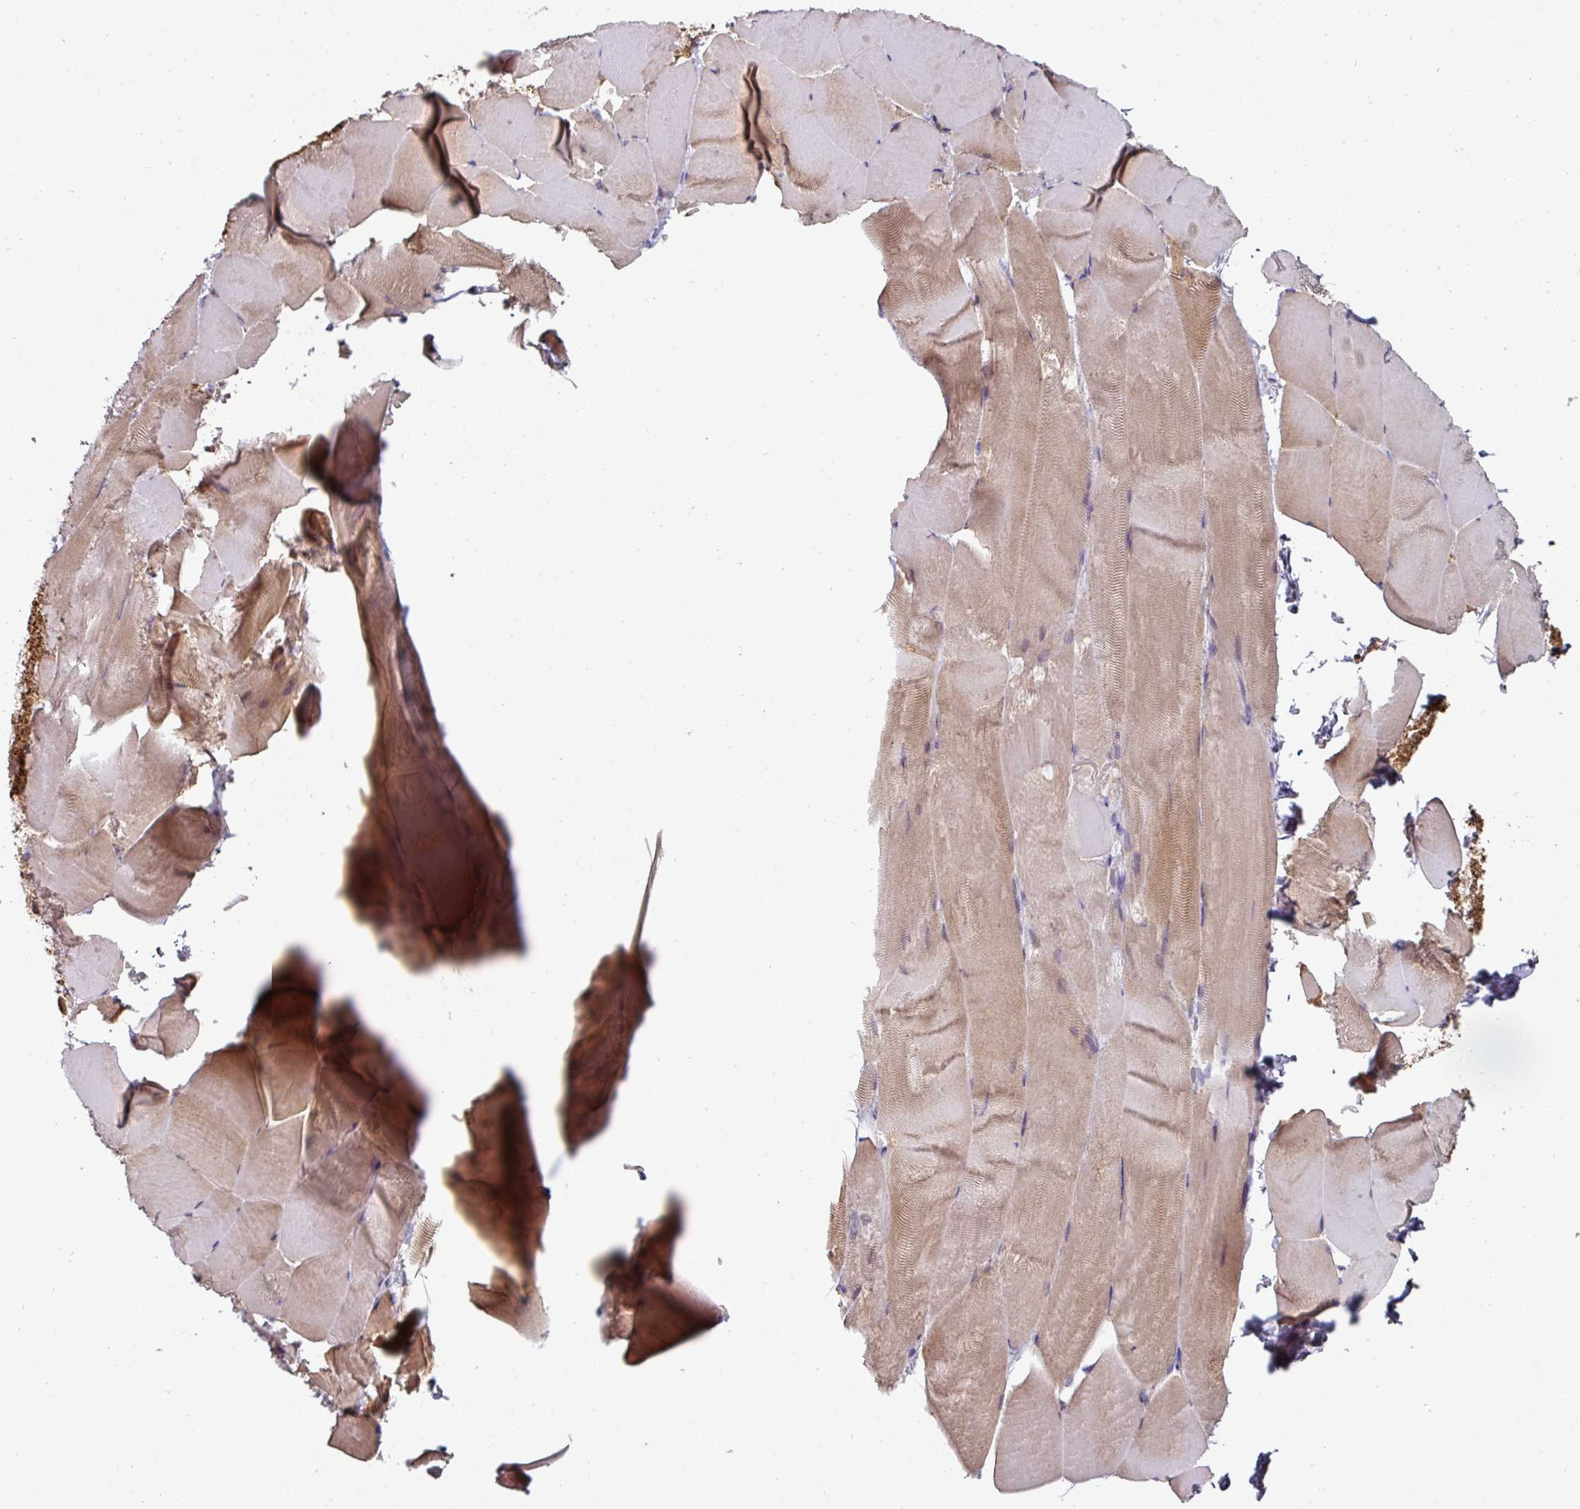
{"staining": {"intensity": "moderate", "quantity": "25%-75%", "location": "cytoplasmic/membranous"}, "tissue": "skeletal muscle", "cell_type": "Myocytes", "image_type": "normal", "snomed": [{"axis": "morphology", "description": "Normal tissue, NOS"}, {"axis": "topography", "description": "Skeletal muscle"}], "caption": "Skeletal muscle was stained to show a protein in brown. There is medium levels of moderate cytoplasmic/membranous expression in about 25%-75% of myocytes. (IHC, brightfield microscopy, high magnification).", "gene": "SWSAP1", "patient": {"sex": "female", "age": 64}}